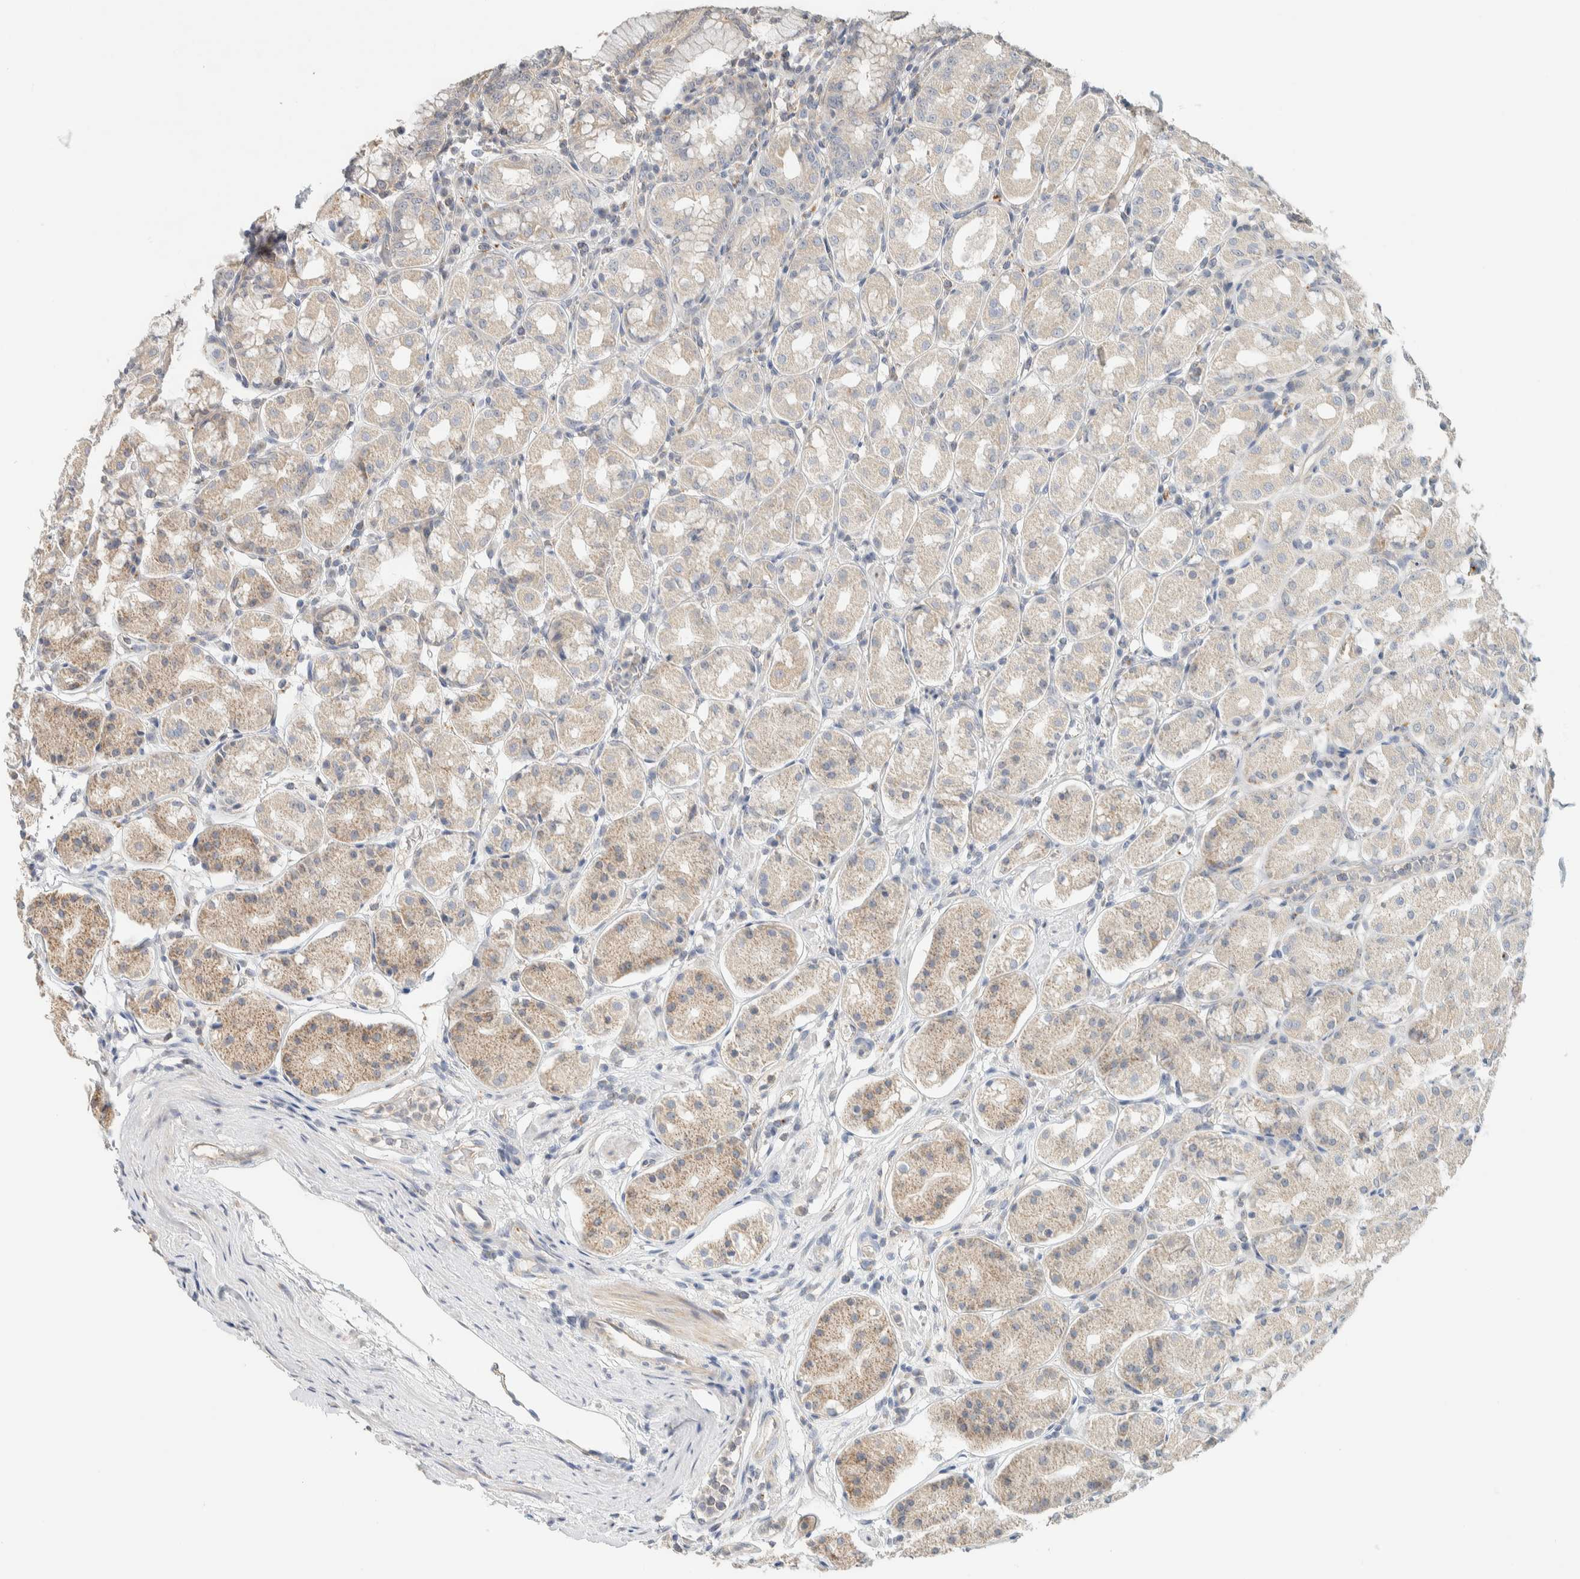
{"staining": {"intensity": "weak", "quantity": "25%-75%", "location": "cytoplasmic/membranous"}, "tissue": "stomach", "cell_type": "Glandular cells", "image_type": "normal", "snomed": [{"axis": "morphology", "description": "Normal tissue, NOS"}, {"axis": "topography", "description": "Stomach"}, {"axis": "topography", "description": "Stomach, lower"}], "caption": "DAB (3,3'-diaminobenzidine) immunohistochemical staining of normal human stomach shows weak cytoplasmic/membranous protein staining in about 25%-75% of glandular cells.", "gene": "PDE7B", "patient": {"sex": "female", "age": 56}}